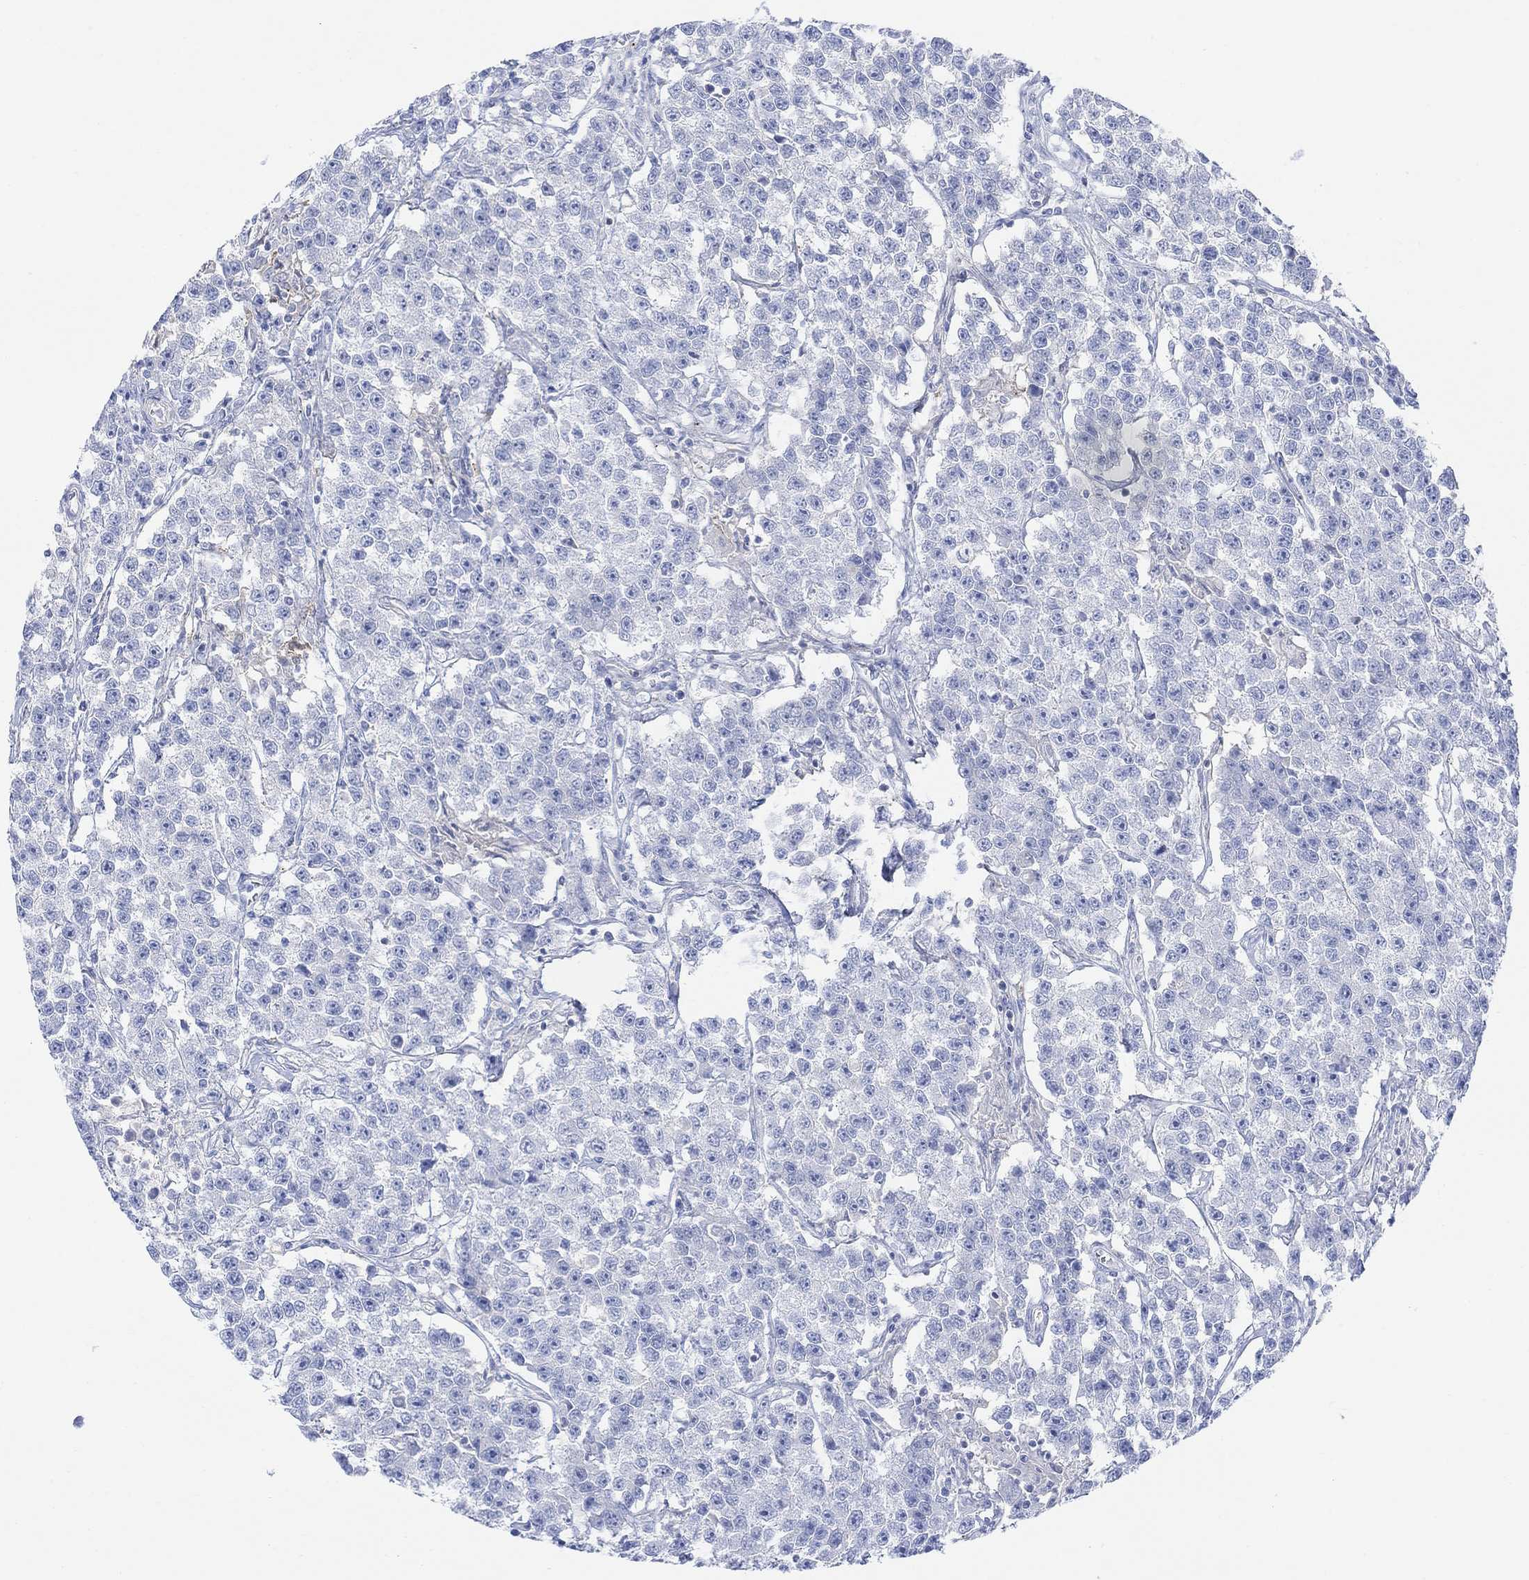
{"staining": {"intensity": "negative", "quantity": "none", "location": "none"}, "tissue": "testis cancer", "cell_type": "Tumor cells", "image_type": "cancer", "snomed": [{"axis": "morphology", "description": "Seminoma, NOS"}, {"axis": "topography", "description": "Testis"}], "caption": "A high-resolution histopathology image shows IHC staining of testis seminoma, which reveals no significant staining in tumor cells. (Stains: DAB immunohistochemistry (IHC) with hematoxylin counter stain, Microscopy: brightfield microscopy at high magnification).", "gene": "TLDC2", "patient": {"sex": "male", "age": 59}}